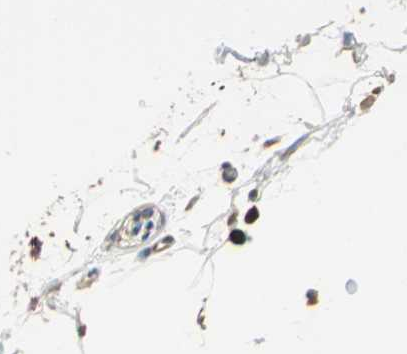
{"staining": {"intensity": "negative", "quantity": "none", "location": "none"}, "tissue": "adipose tissue", "cell_type": "Adipocytes", "image_type": "normal", "snomed": [{"axis": "morphology", "description": "Normal tissue, NOS"}, {"axis": "topography", "description": "Soft tissue"}], "caption": "Adipose tissue was stained to show a protein in brown. There is no significant expression in adipocytes. The staining is performed using DAB brown chromogen with nuclei counter-stained in using hematoxylin.", "gene": "CAPN1", "patient": {"sex": "male", "age": 72}}